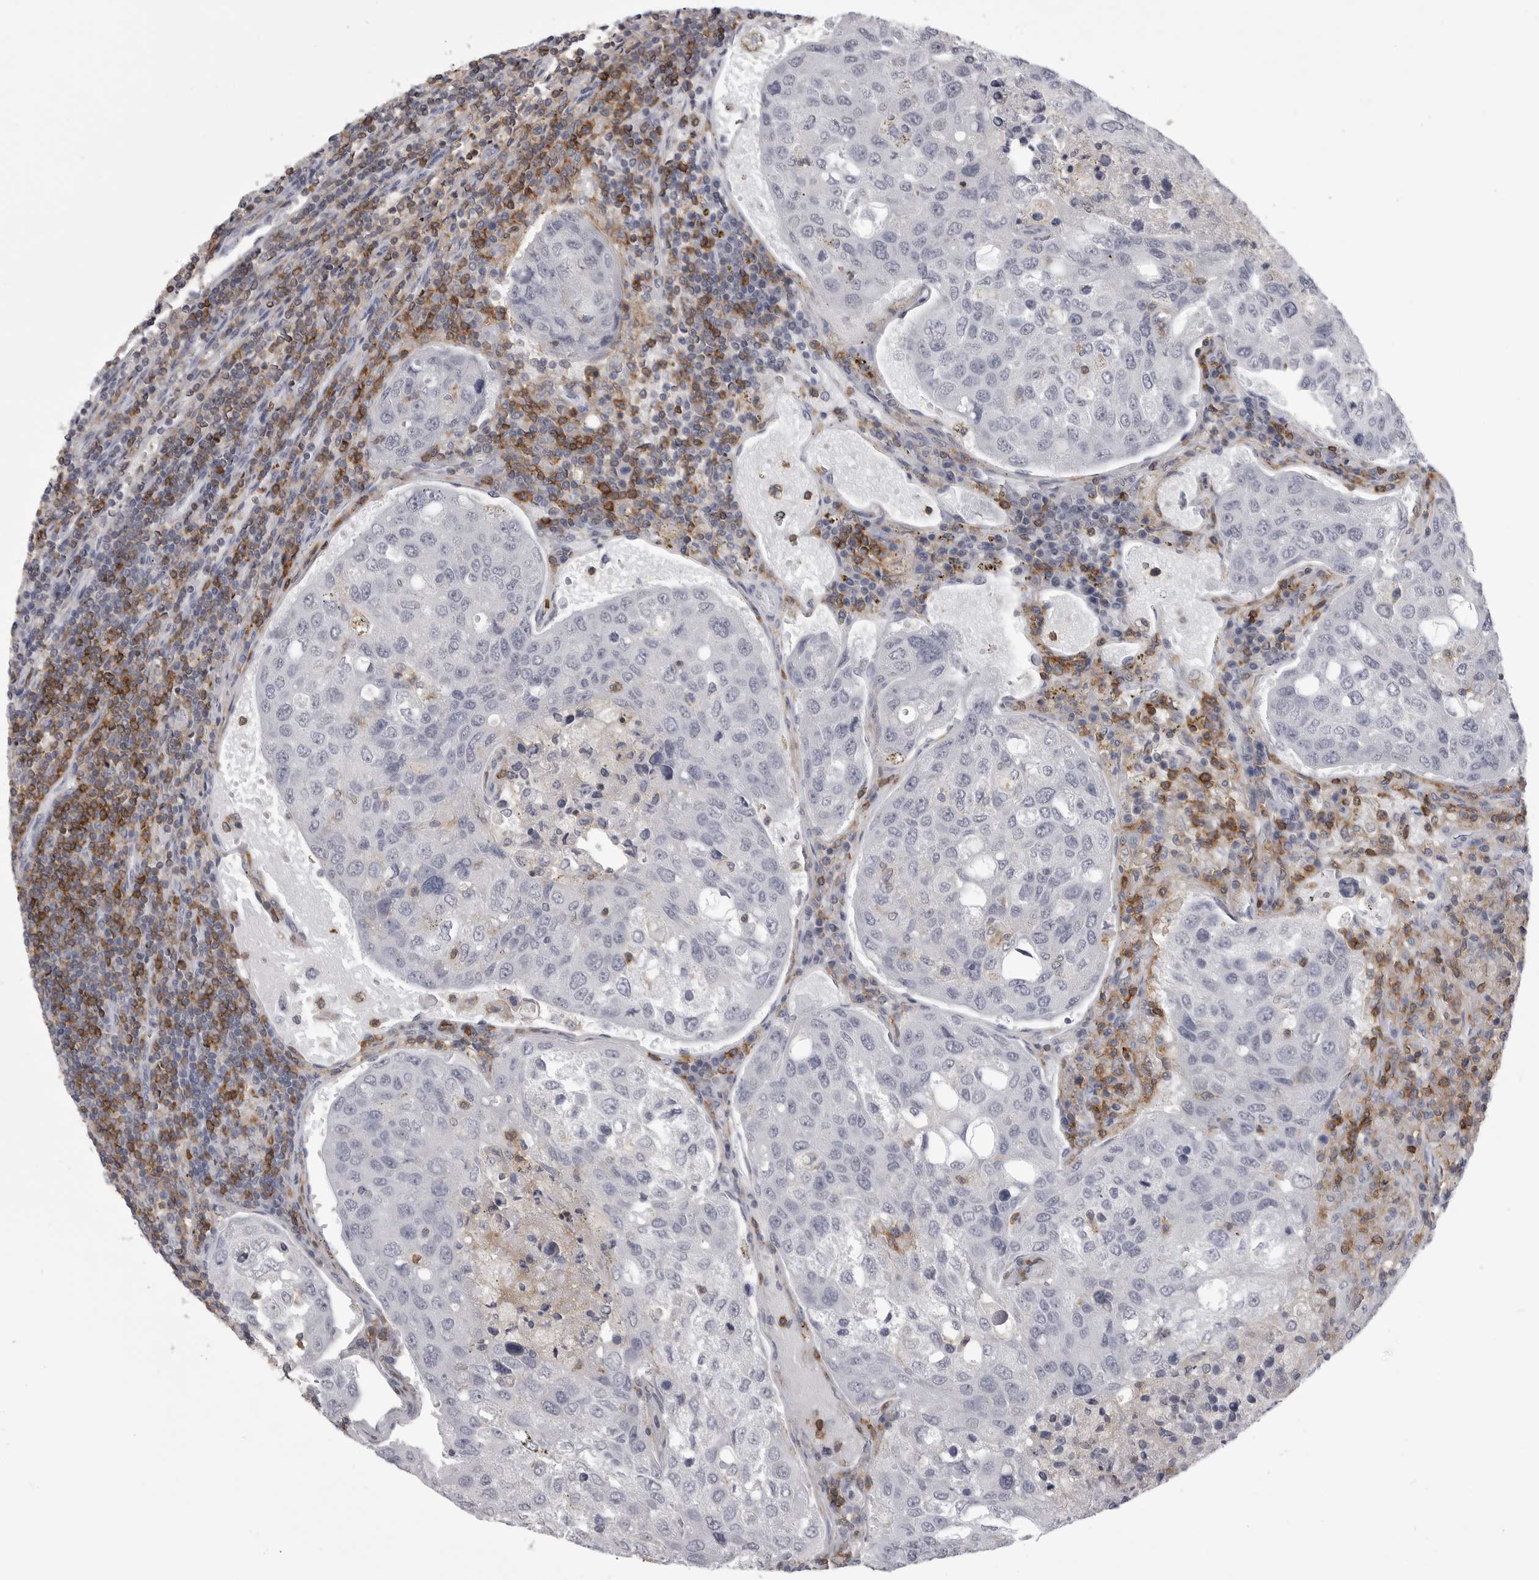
{"staining": {"intensity": "negative", "quantity": "none", "location": "none"}, "tissue": "urothelial cancer", "cell_type": "Tumor cells", "image_type": "cancer", "snomed": [{"axis": "morphology", "description": "Urothelial carcinoma, High grade"}, {"axis": "topography", "description": "Lymph node"}, {"axis": "topography", "description": "Urinary bladder"}], "caption": "Tumor cells are negative for protein expression in human urothelial carcinoma (high-grade).", "gene": "ITGAL", "patient": {"sex": "male", "age": 51}}